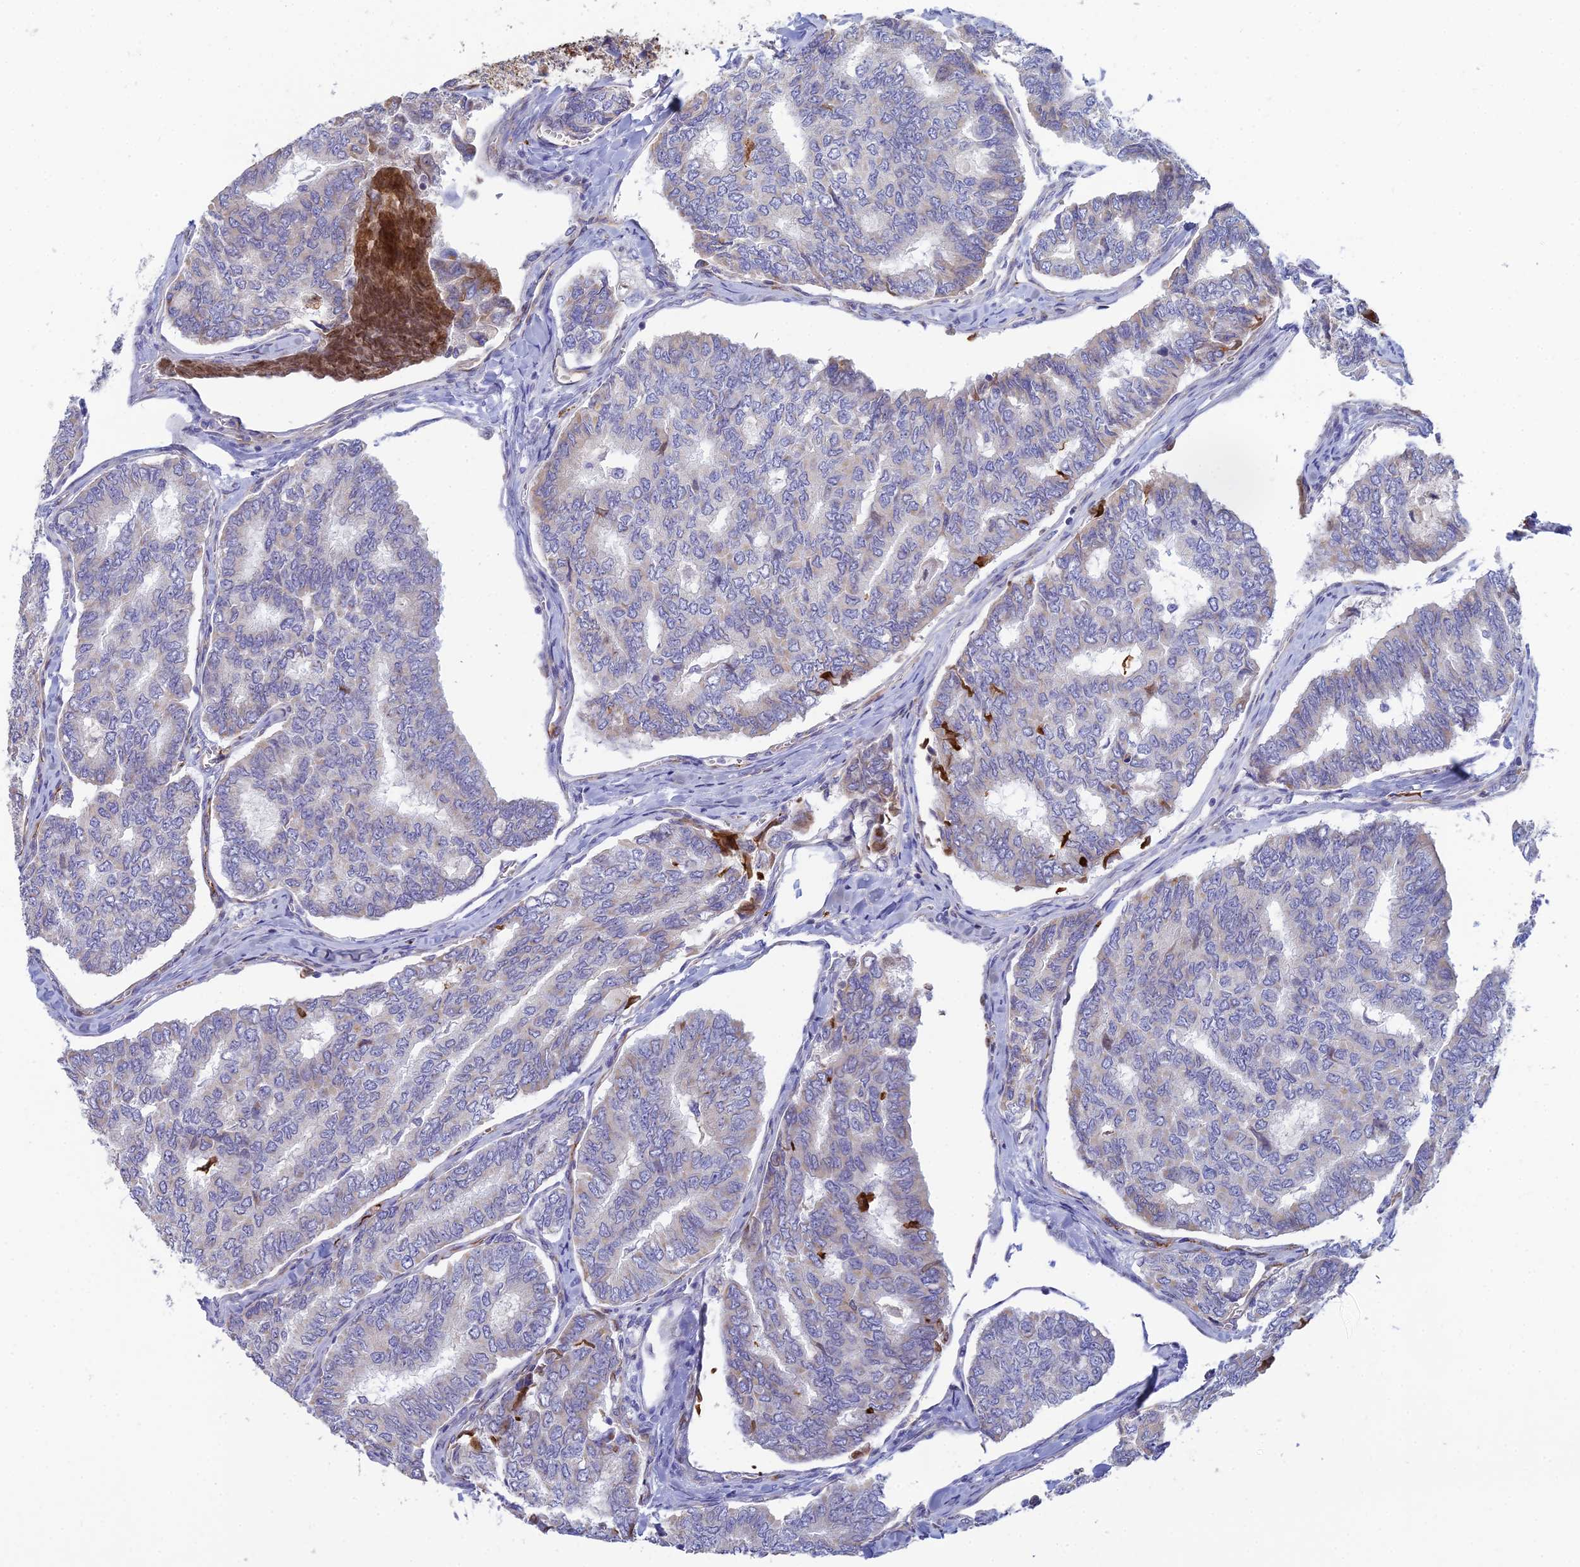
{"staining": {"intensity": "negative", "quantity": "none", "location": "none"}, "tissue": "thyroid cancer", "cell_type": "Tumor cells", "image_type": "cancer", "snomed": [{"axis": "morphology", "description": "Papillary adenocarcinoma, NOS"}, {"axis": "topography", "description": "Thyroid gland"}], "caption": "Thyroid cancer (papillary adenocarcinoma) was stained to show a protein in brown. There is no significant positivity in tumor cells.", "gene": "CSPG4", "patient": {"sex": "female", "age": 35}}